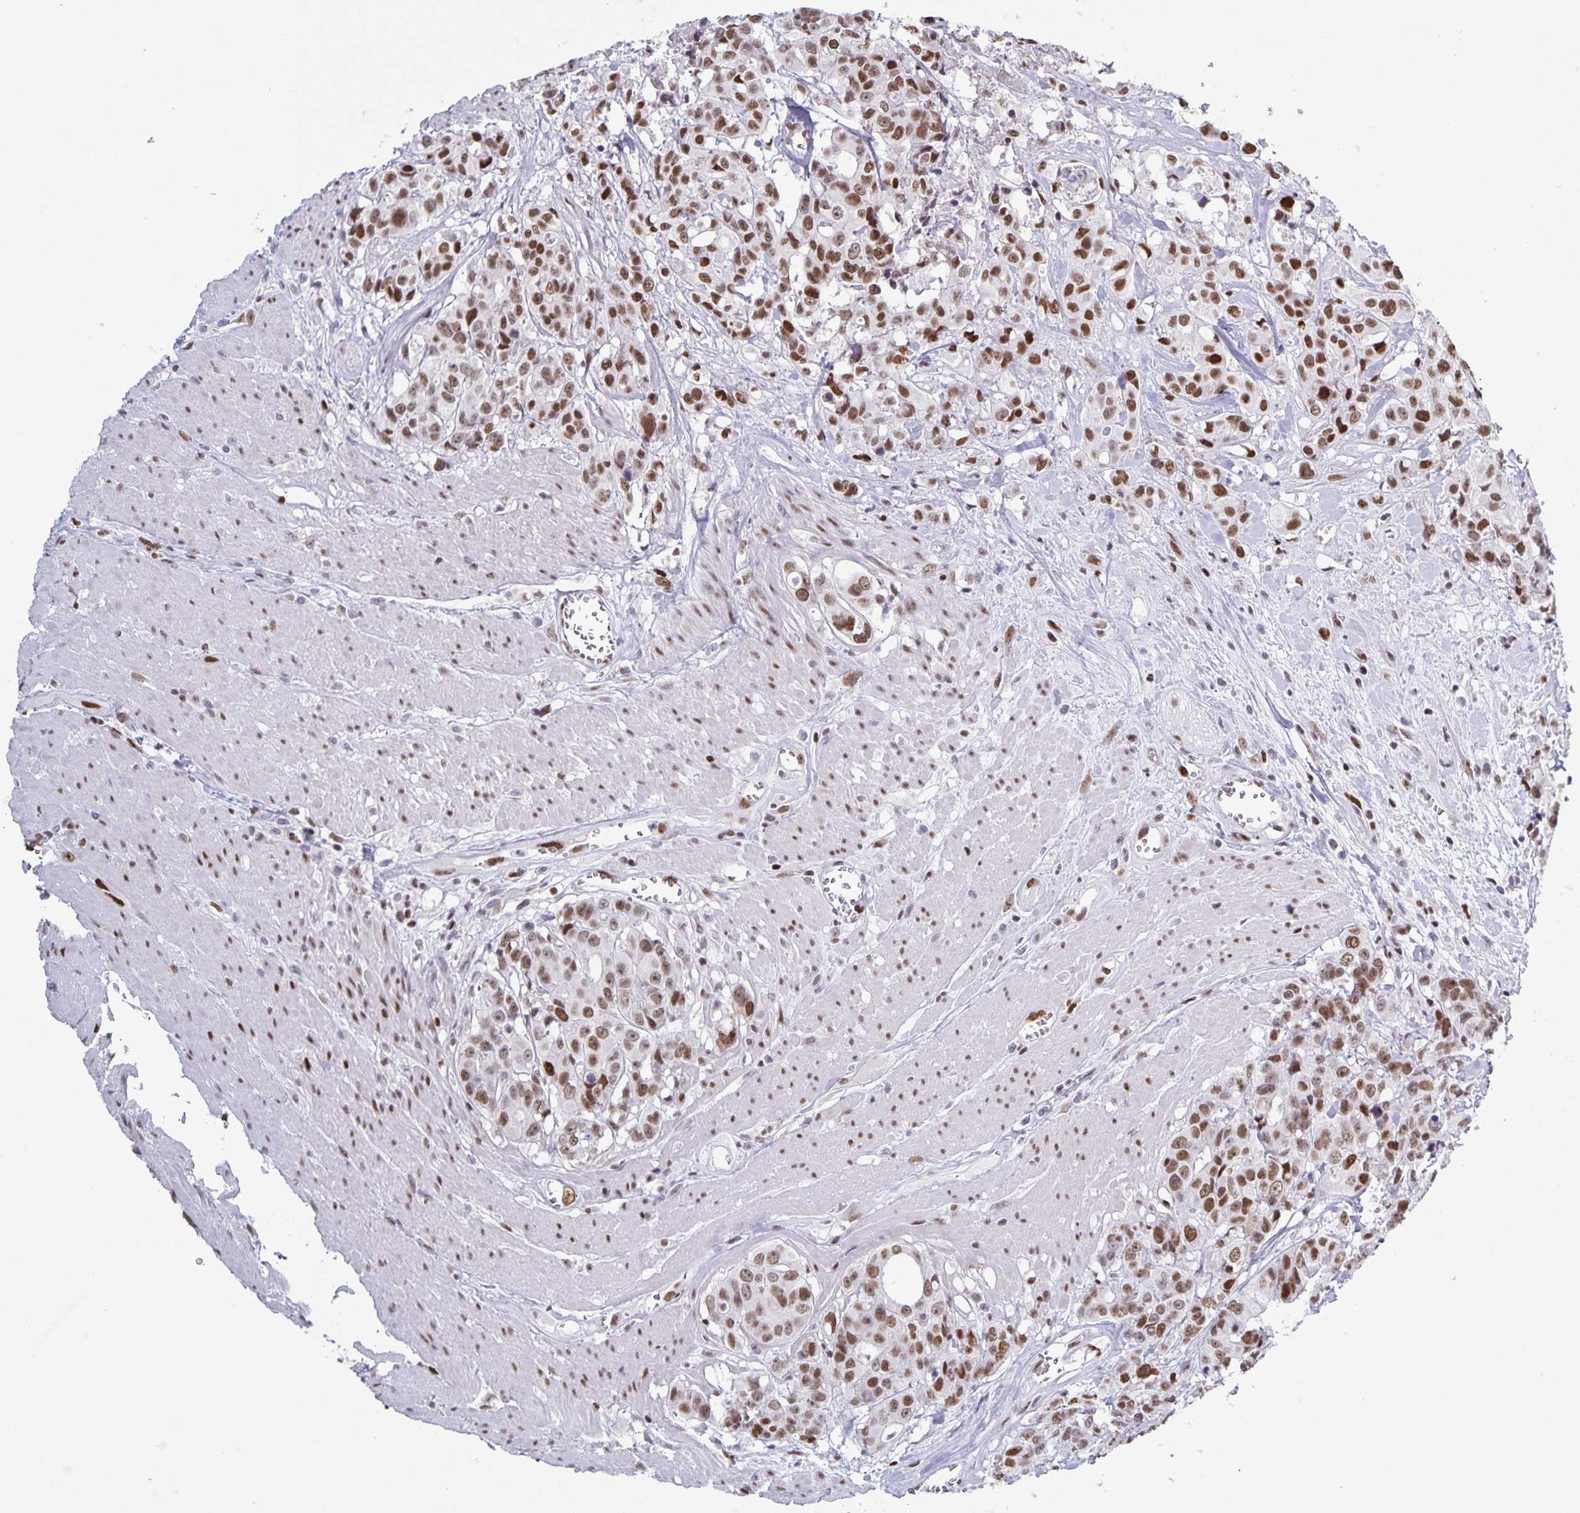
{"staining": {"intensity": "moderate", "quantity": ">75%", "location": "nuclear"}, "tissue": "colorectal cancer", "cell_type": "Tumor cells", "image_type": "cancer", "snomed": [{"axis": "morphology", "description": "Adenocarcinoma, NOS"}, {"axis": "topography", "description": "Rectum"}], "caption": "Protein expression analysis of colorectal cancer reveals moderate nuclear expression in approximately >75% of tumor cells. Nuclei are stained in blue.", "gene": "JUND", "patient": {"sex": "female", "age": 62}}